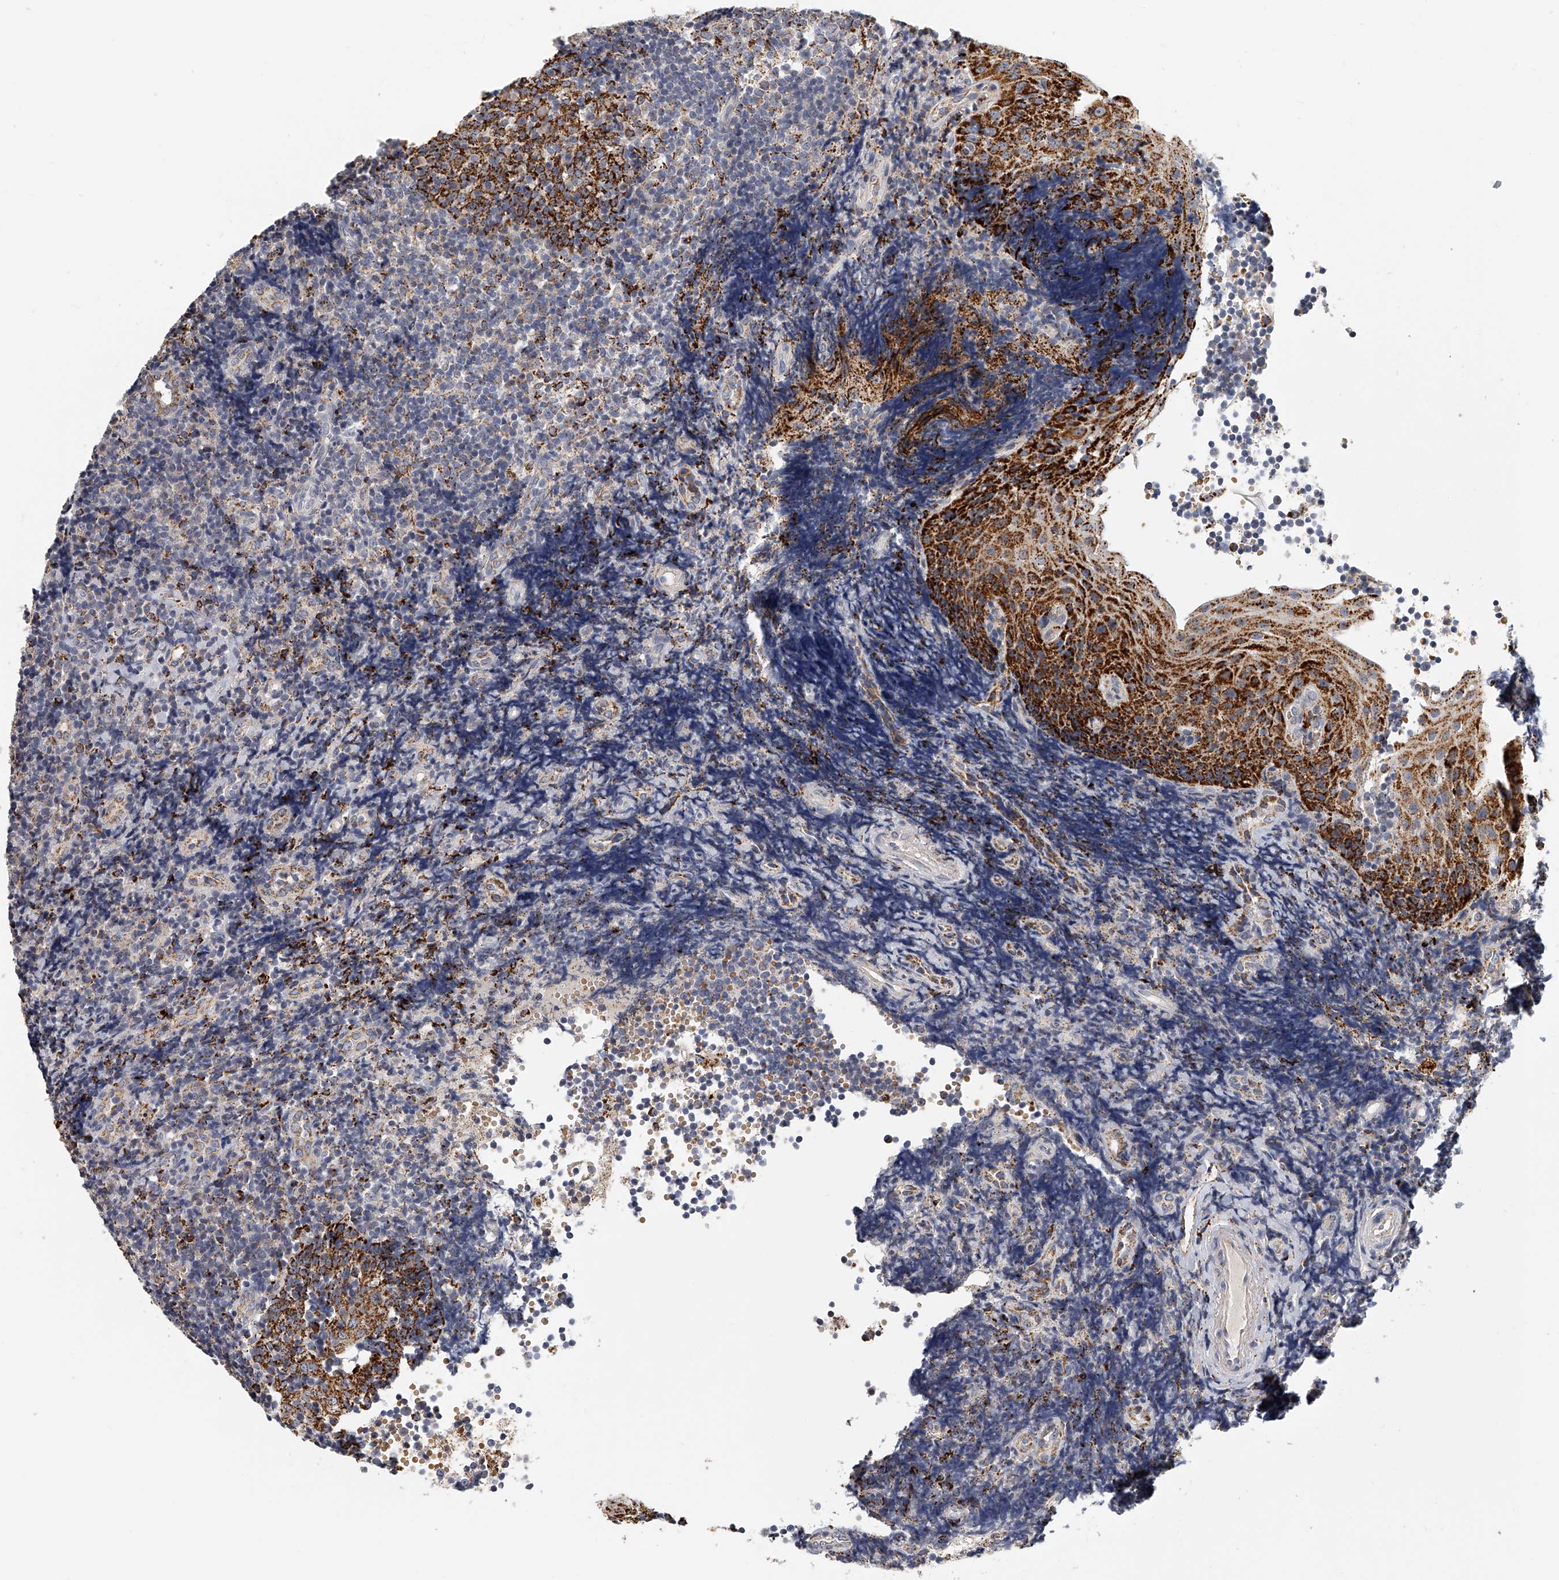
{"staining": {"intensity": "strong", "quantity": "<25%", "location": "cytoplasmic/membranous"}, "tissue": "tonsil", "cell_type": "Germinal center cells", "image_type": "normal", "snomed": [{"axis": "morphology", "description": "Normal tissue, NOS"}, {"axis": "topography", "description": "Tonsil"}], "caption": "Immunohistochemistry of unremarkable tonsil demonstrates medium levels of strong cytoplasmic/membranous staining in approximately <25% of germinal center cells. (Stains: DAB (3,3'-diaminobenzidine) in brown, nuclei in blue, Microscopy: brightfield microscopy at high magnification).", "gene": "KLHL7", "patient": {"sex": "female", "age": 40}}